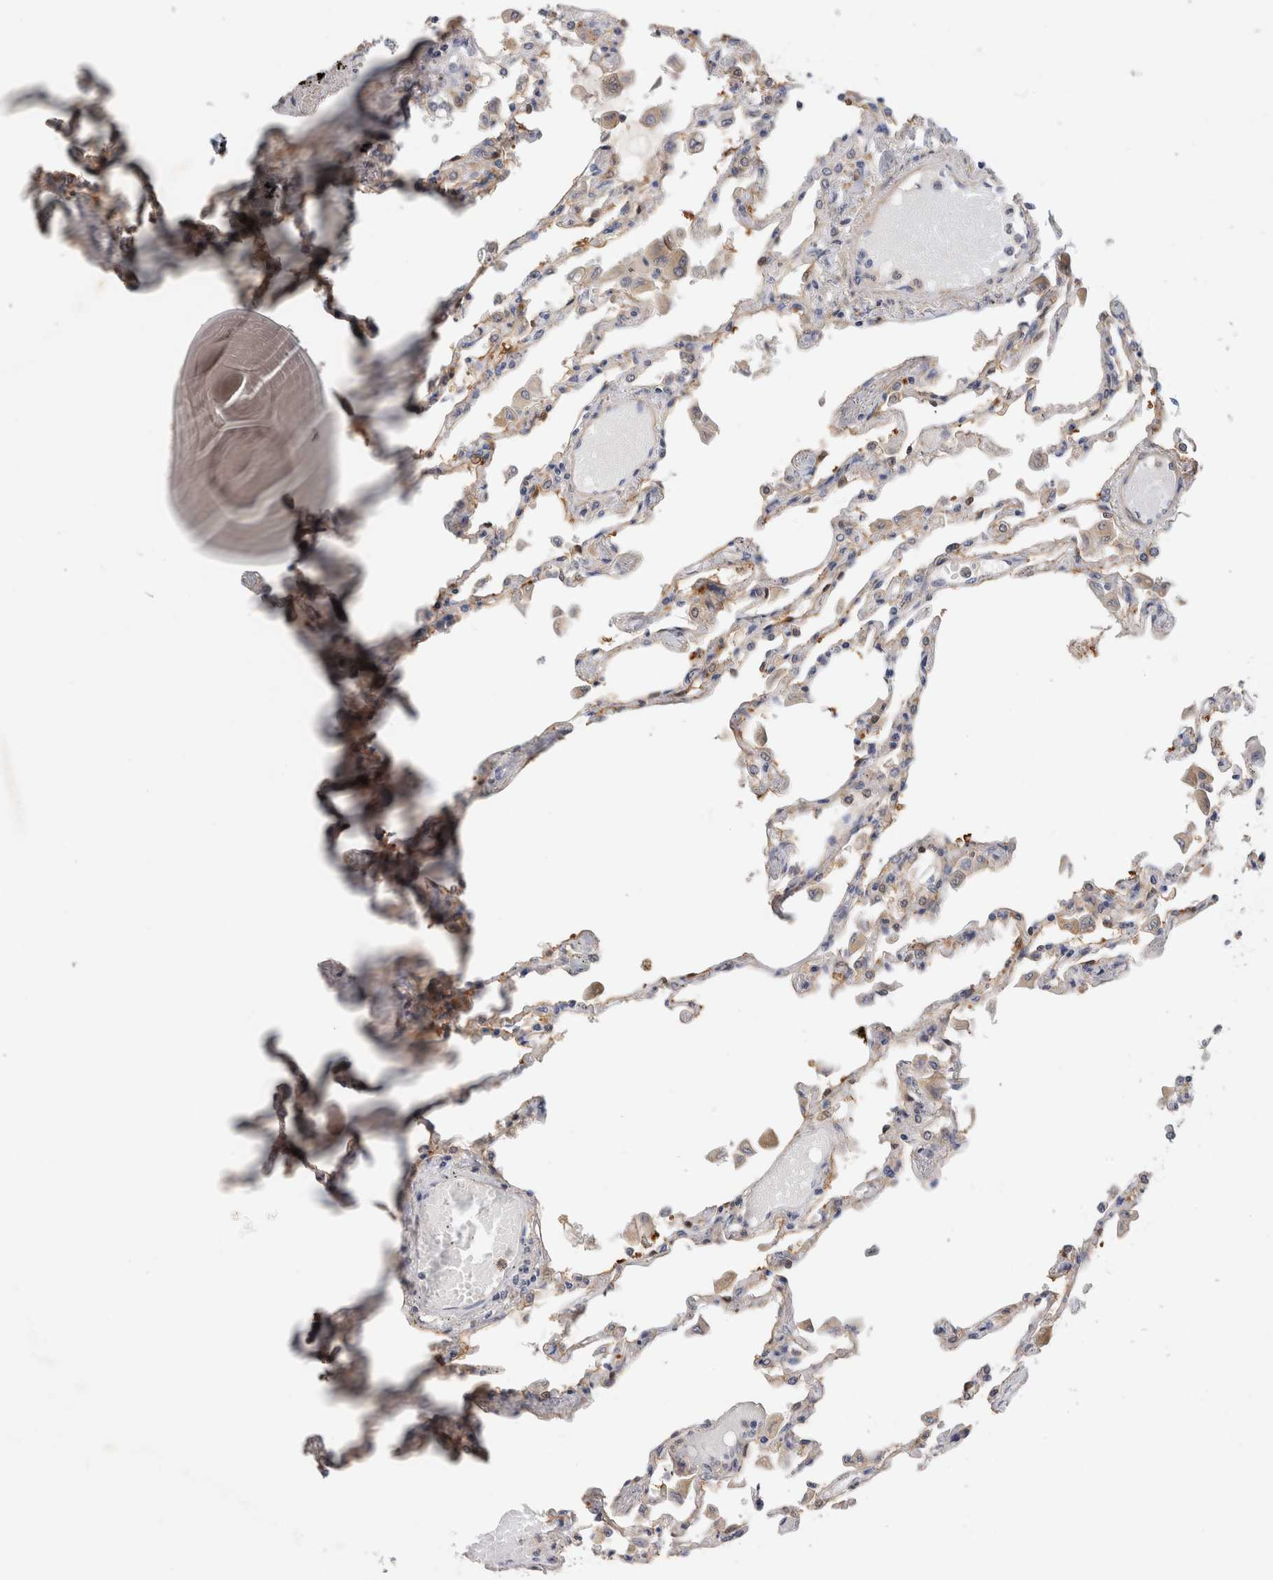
{"staining": {"intensity": "negative", "quantity": "none", "location": "none"}, "tissue": "lung", "cell_type": "Alveolar cells", "image_type": "normal", "snomed": [{"axis": "morphology", "description": "Normal tissue, NOS"}, {"axis": "topography", "description": "Bronchus"}, {"axis": "topography", "description": "Lung"}], "caption": "Immunohistochemistry histopathology image of unremarkable lung: human lung stained with DAB exhibits no significant protein expression in alveolar cells.", "gene": "PGM1", "patient": {"sex": "female", "age": 49}}